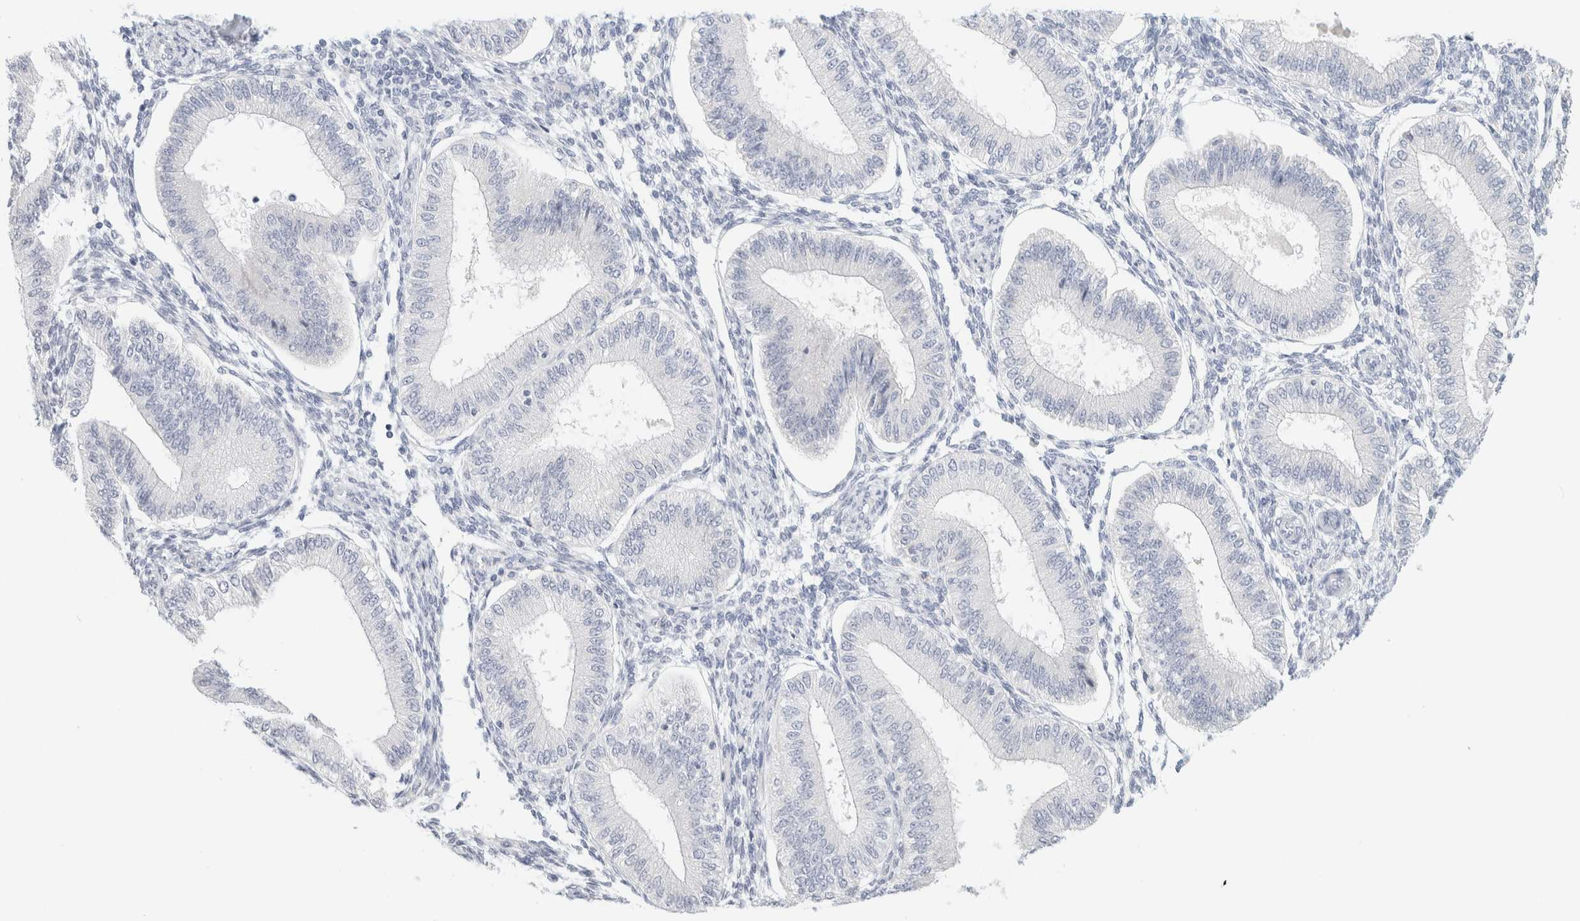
{"staining": {"intensity": "negative", "quantity": "none", "location": "none"}, "tissue": "endometrium", "cell_type": "Cells in endometrial stroma", "image_type": "normal", "snomed": [{"axis": "morphology", "description": "Normal tissue, NOS"}, {"axis": "topography", "description": "Endometrium"}], "caption": "This is an immunohistochemistry image of benign human endometrium. There is no staining in cells in endometrial stroma.", "gene": "NEFM", "patient": {"sex": "female", "age": 39}}